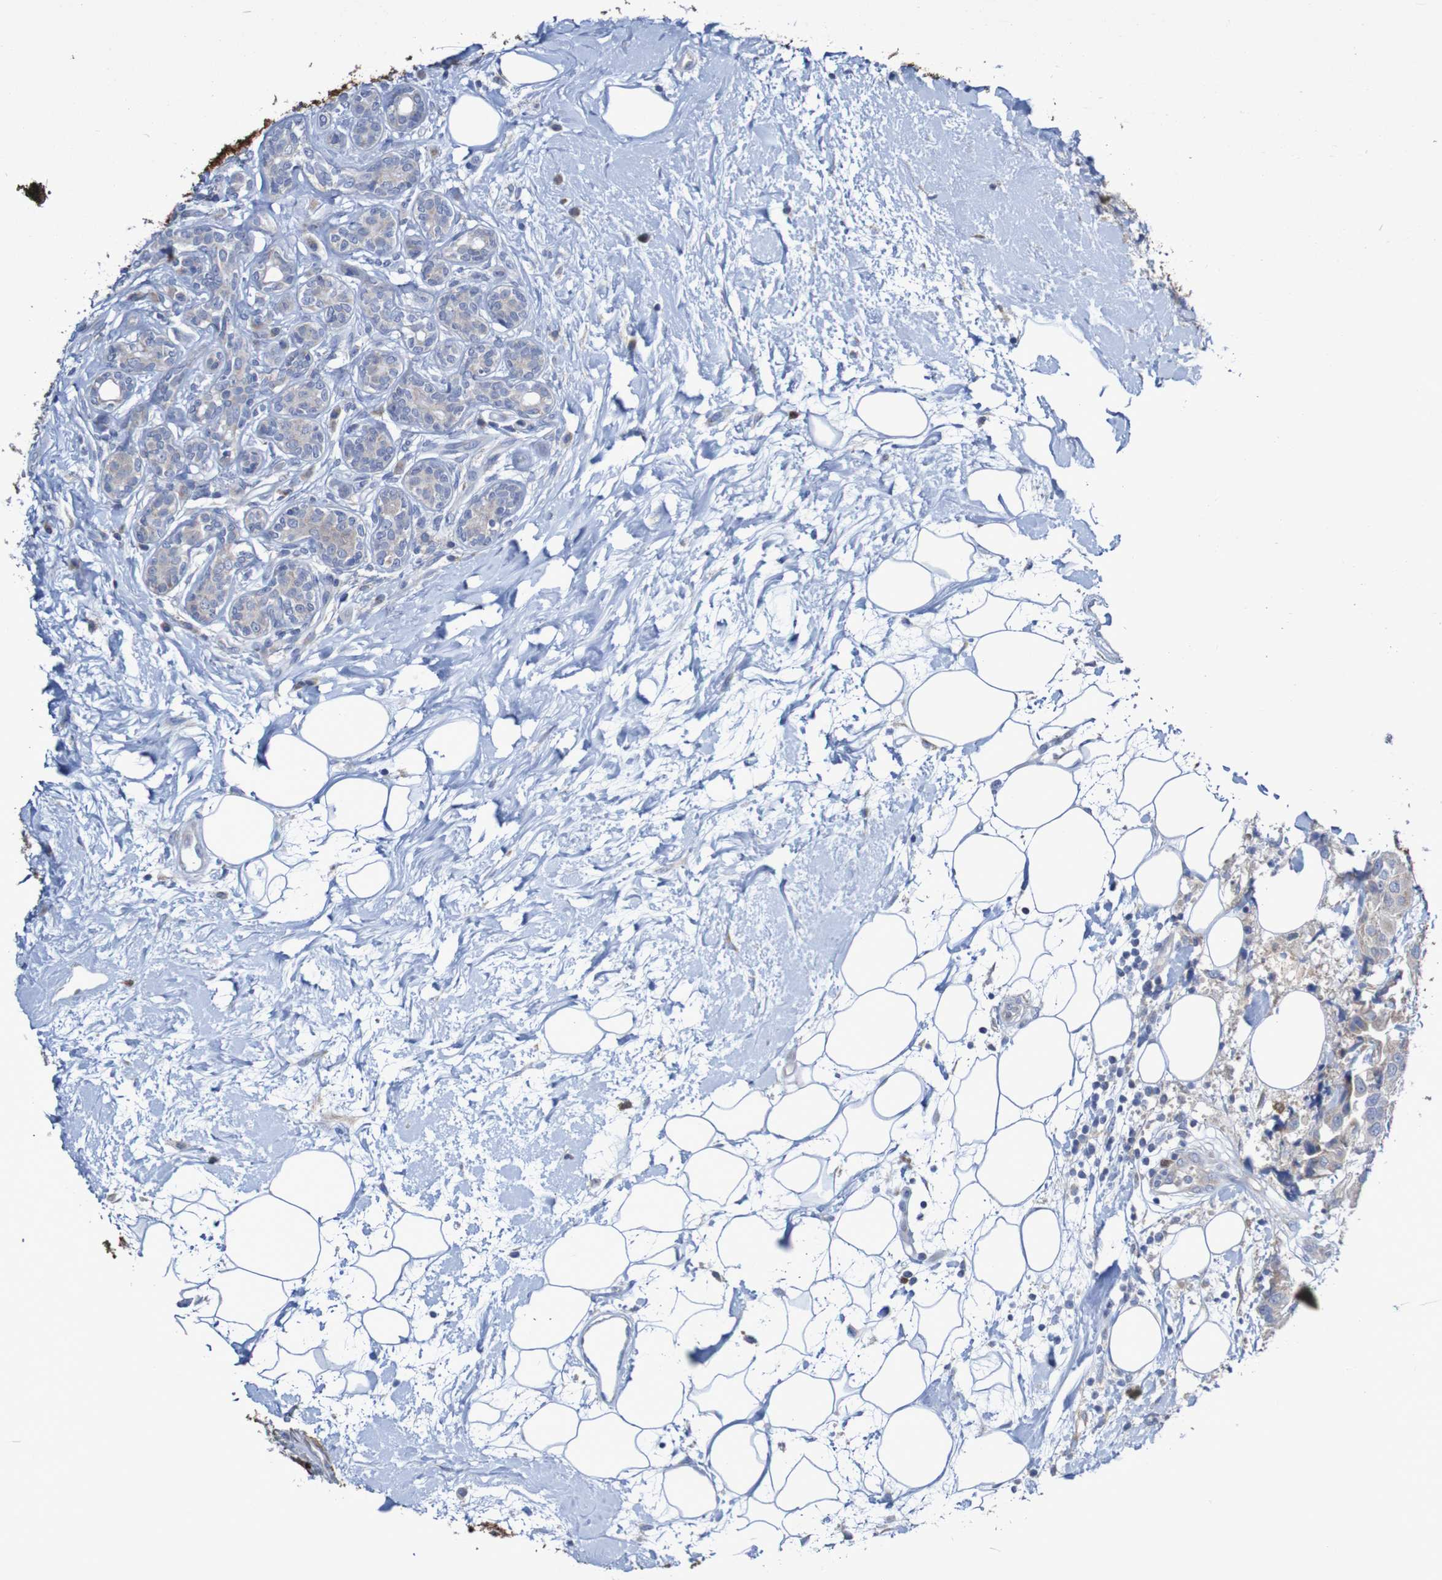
{"staining": {"intensity": "weak", "quantity": ">75%", "location": "cytoplasmic/membranous"}, "tissue": "breast cancer", "cell_type": "Tumor cells", "image_type": "cancer", "snomed": [{"axis": "morphology", "description": "Normal tissue, NOS"}, {"axis": "morphology", "description": "Duct carcinoma"}, {"axis": "topography", "description": "Breast"}], "caption": "Breast invasive ductal carcinoma tissue reveals weak cytoplasmic/membranous expression in about >75% of tumor cells", "gene": "PARP4", "patient": {"sex": "female", "age": 39}}